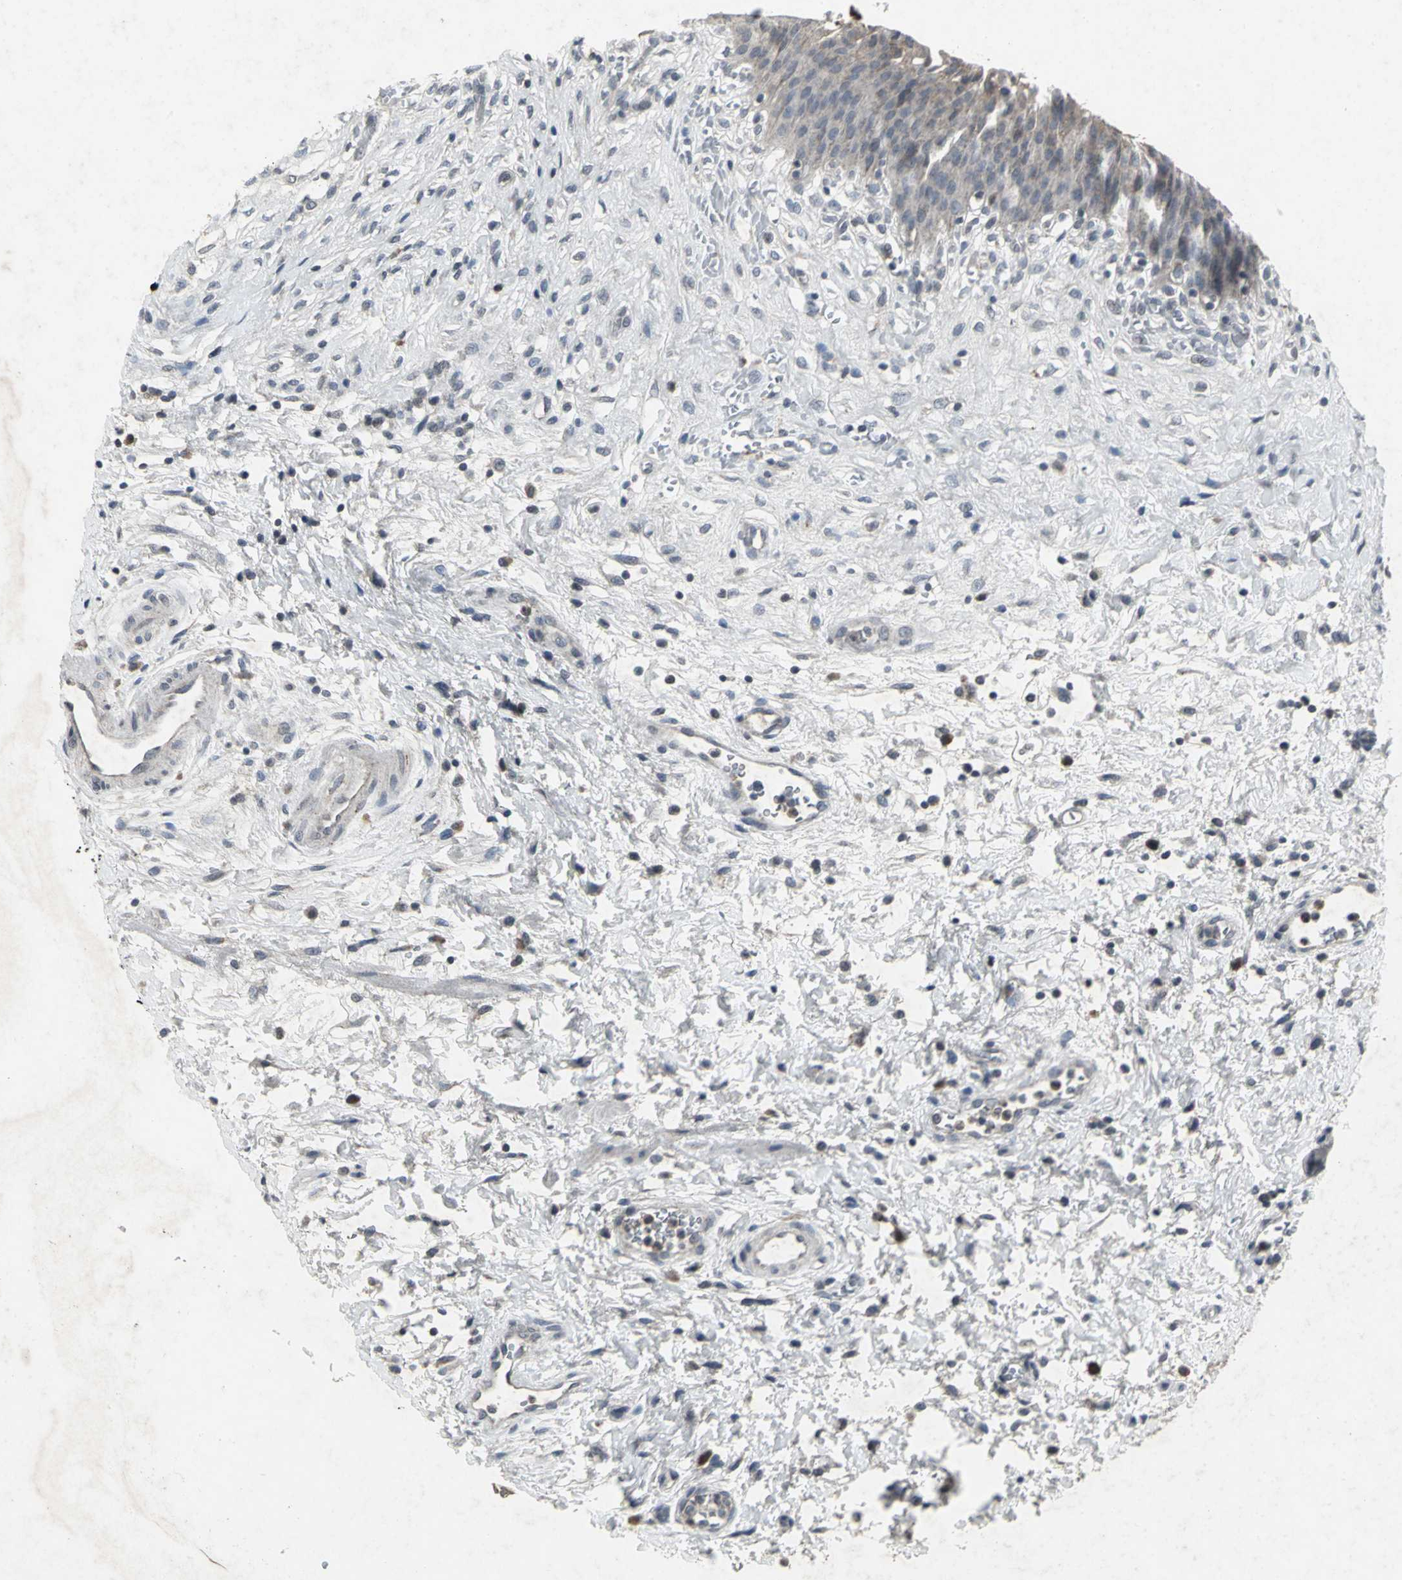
{"staining": {"intensity": "weak", "quantity": "25%-75%", "location": "cytoplasmic/membranous"}, "tissue": "urinary bladder", "cell_type": "Urothelial cells", "image_type": "normal", "snomed": [{"axis": "morphology", "description": "Normal tissue, NOS"}, {"axis": "morphology", "description": "Dysplasia, NOS"}, {"axis": "topography", "description": "Urinary bladder"}], "caption": "DAB (3,3'-diaminobenzidine) immunohistochemical staining of unremarkable urinary bladder reveals weak cytoplasmic/membranous protein expression in about 25%-75% of urothelial cells. Immunohistochemistry stains the protein in brown and the nuclei are stained blue.", "gene": "BMP4", "patient": {"sex": "male", "age": 35}}